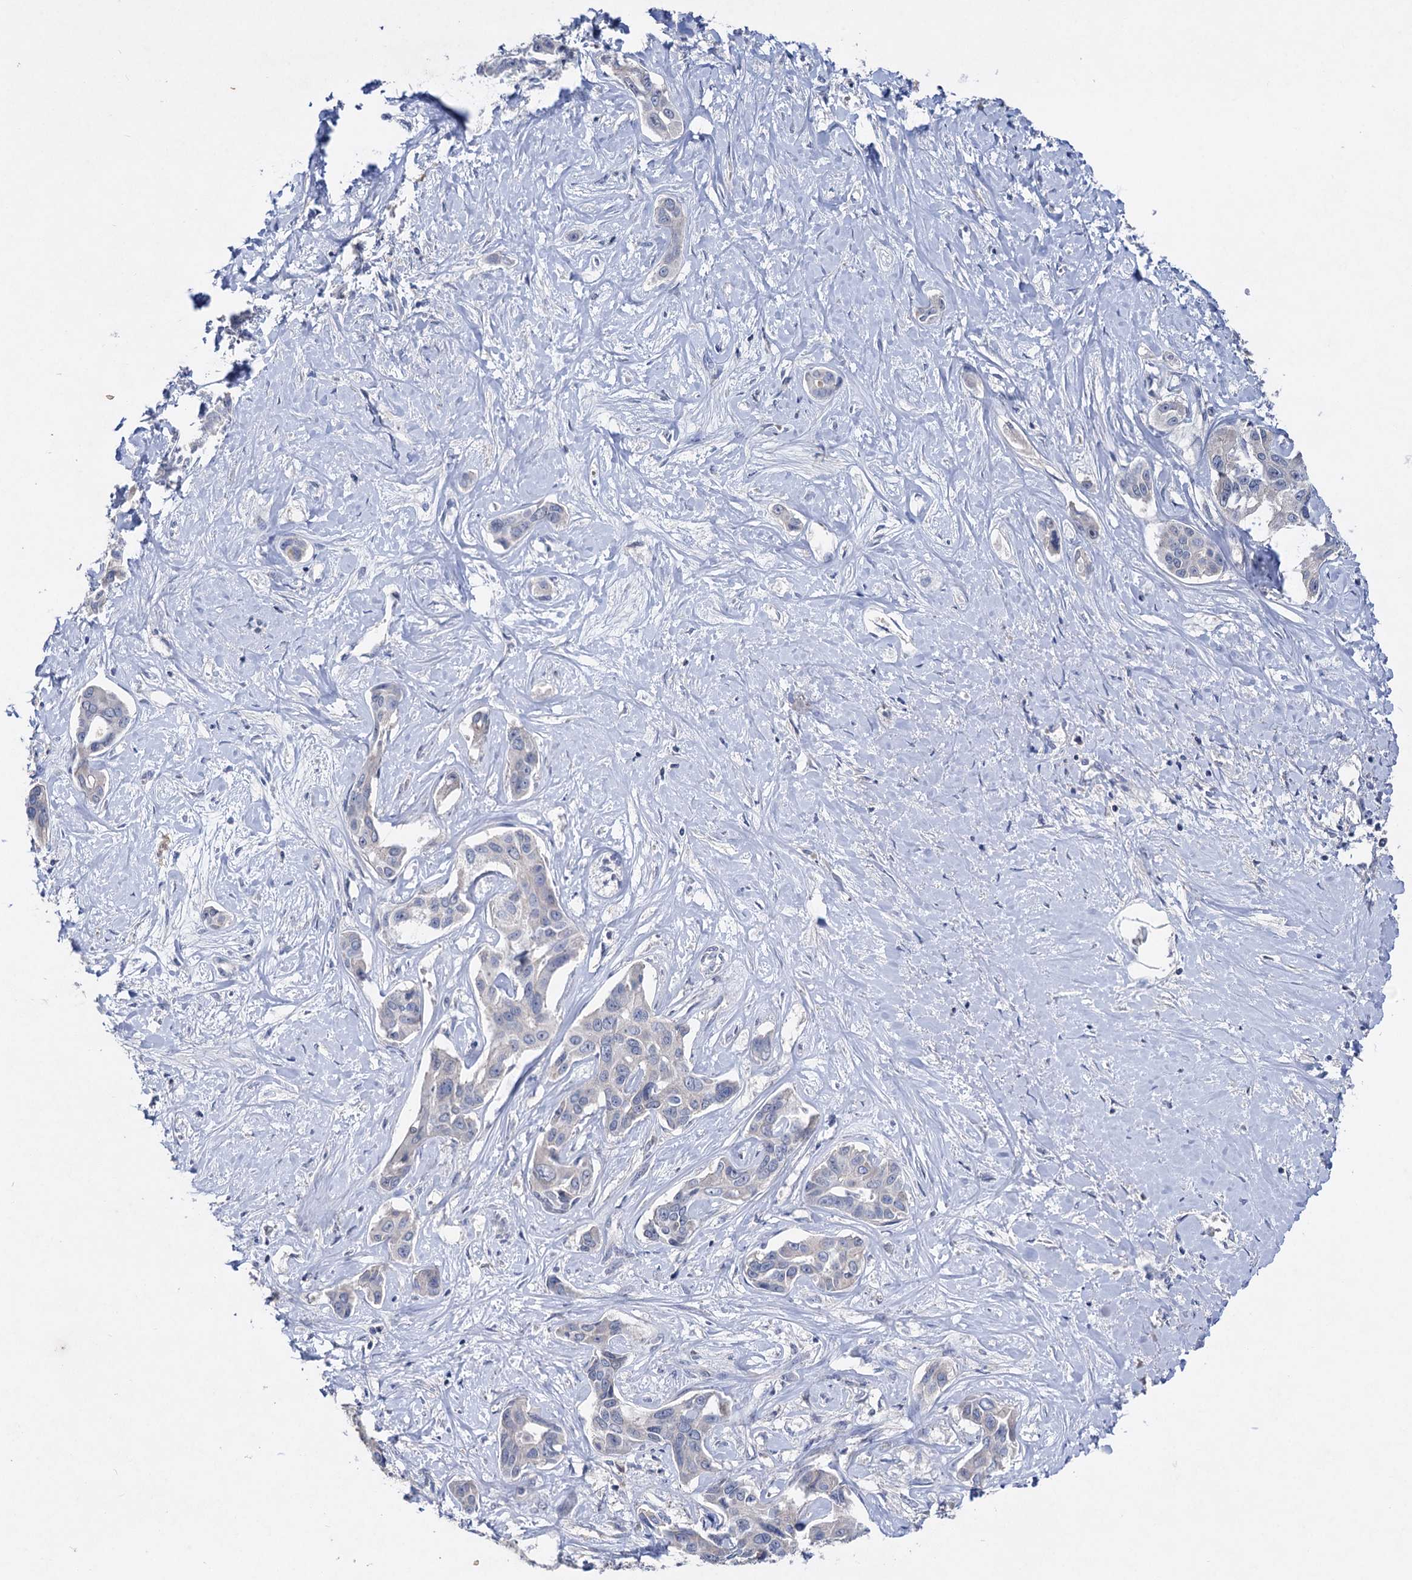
{"staining": {"intensity": "negative", "quantity": "none", "location": "none"}, "tissue": "liver cancer", "cell_type": "Tumor cells", "image_type": "cancer", "snomed": [{"axis": "morphology", "description": "Cholangiocarcinoma"}, {"axis": "topography", "description": "Liver"}], "caption": "This is a photomicrograph of immunohistochemistry (IHC) staining of liver cancer (cholangiocarcinoma), which shows no expression in tumor cells.", "gene": "ATP4A", "patient": {"sex": "male", "age": 59}}